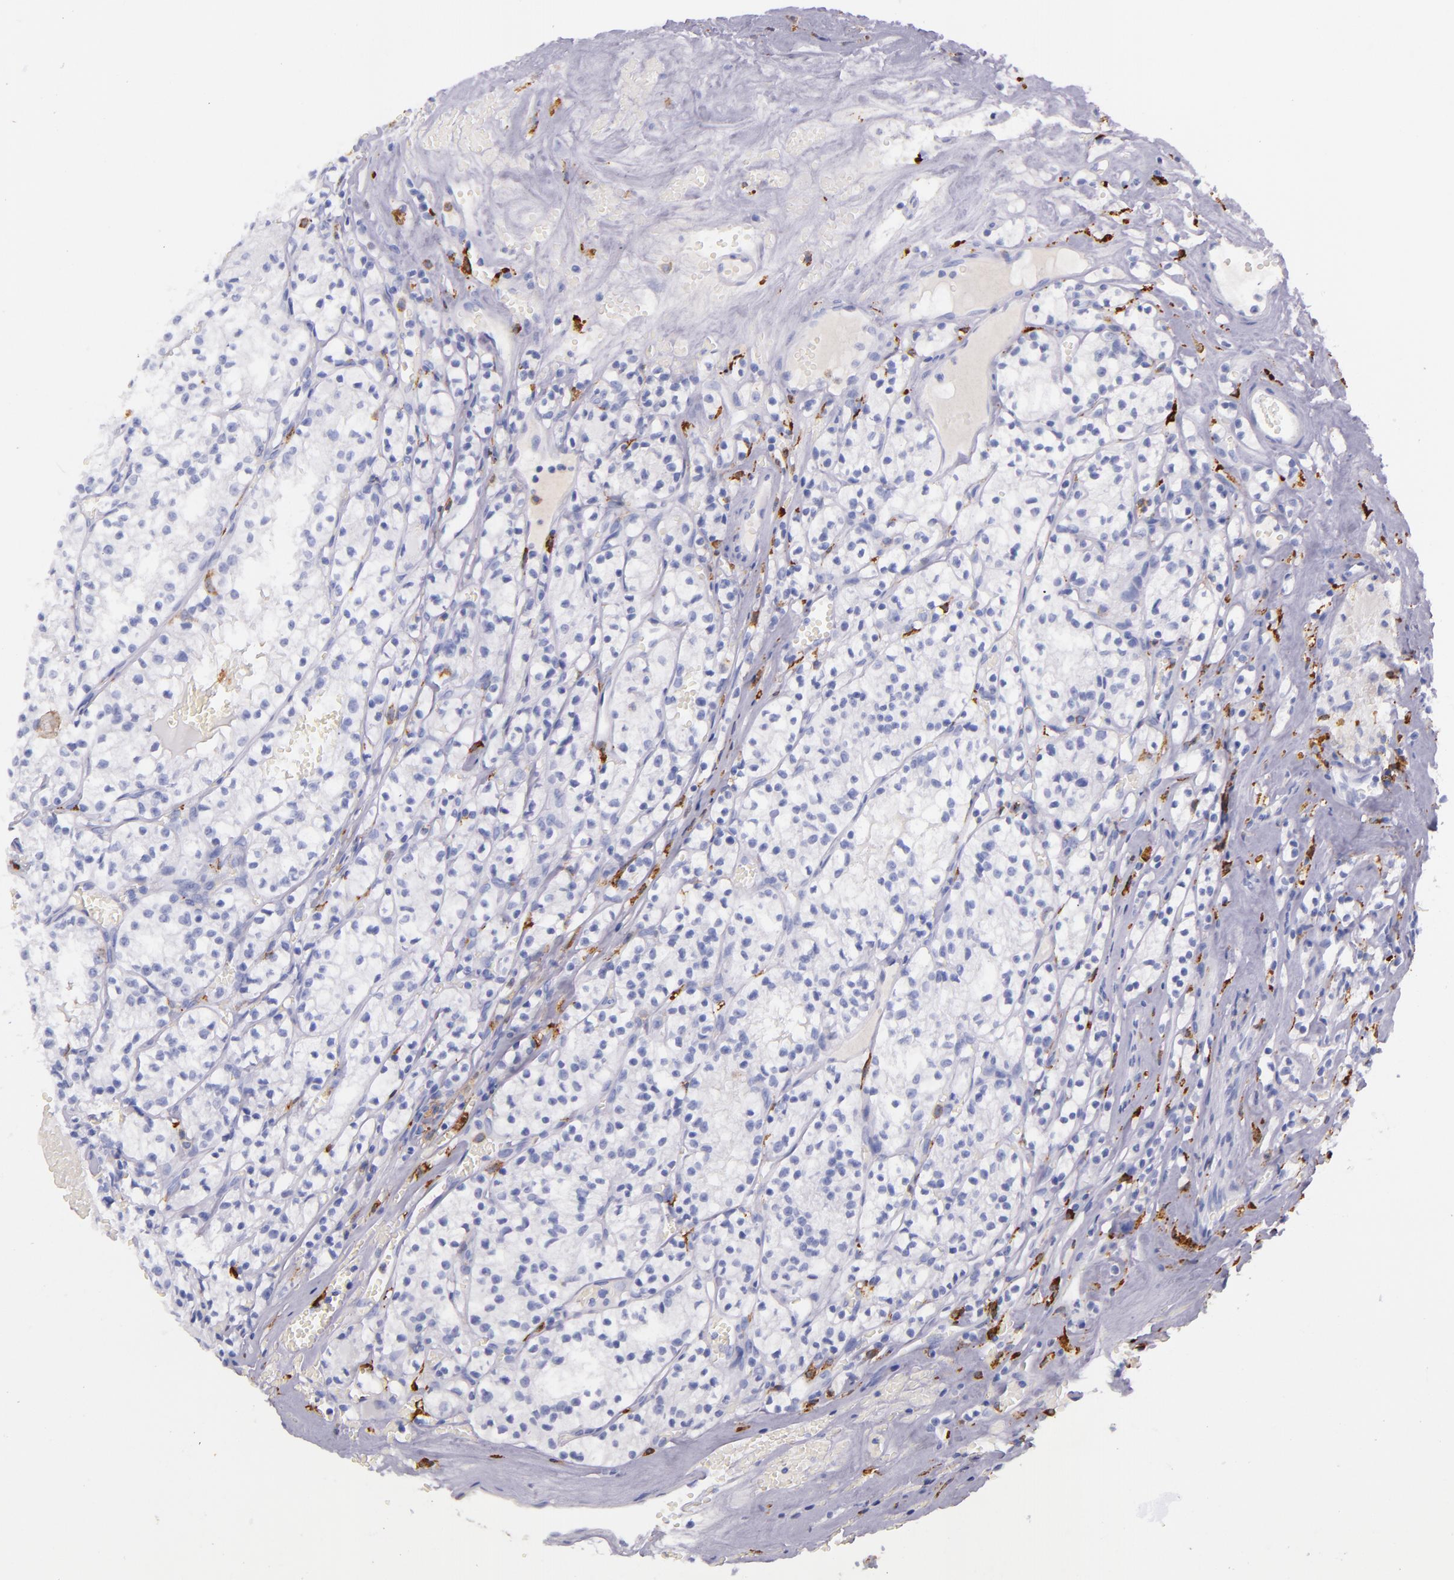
{"staining": {"intensity": "negative", "quantity": "none", "location": "none"}, "tissue": "renal cancer", "cell_type": "Tumor cells", "image_type": "cancer", "snomed": [{"axis": "morphology", "description": "Adenocarcinoma, NOS"}, {"axis": "topography", "description": "Kidney"}], "caption": "Adenocarcinoma (renal) was stained to show a protein in brown. There is no significant expression in tumor cells.", "gene": "CD163", "patient": {"sex": "male", "age": 61}}